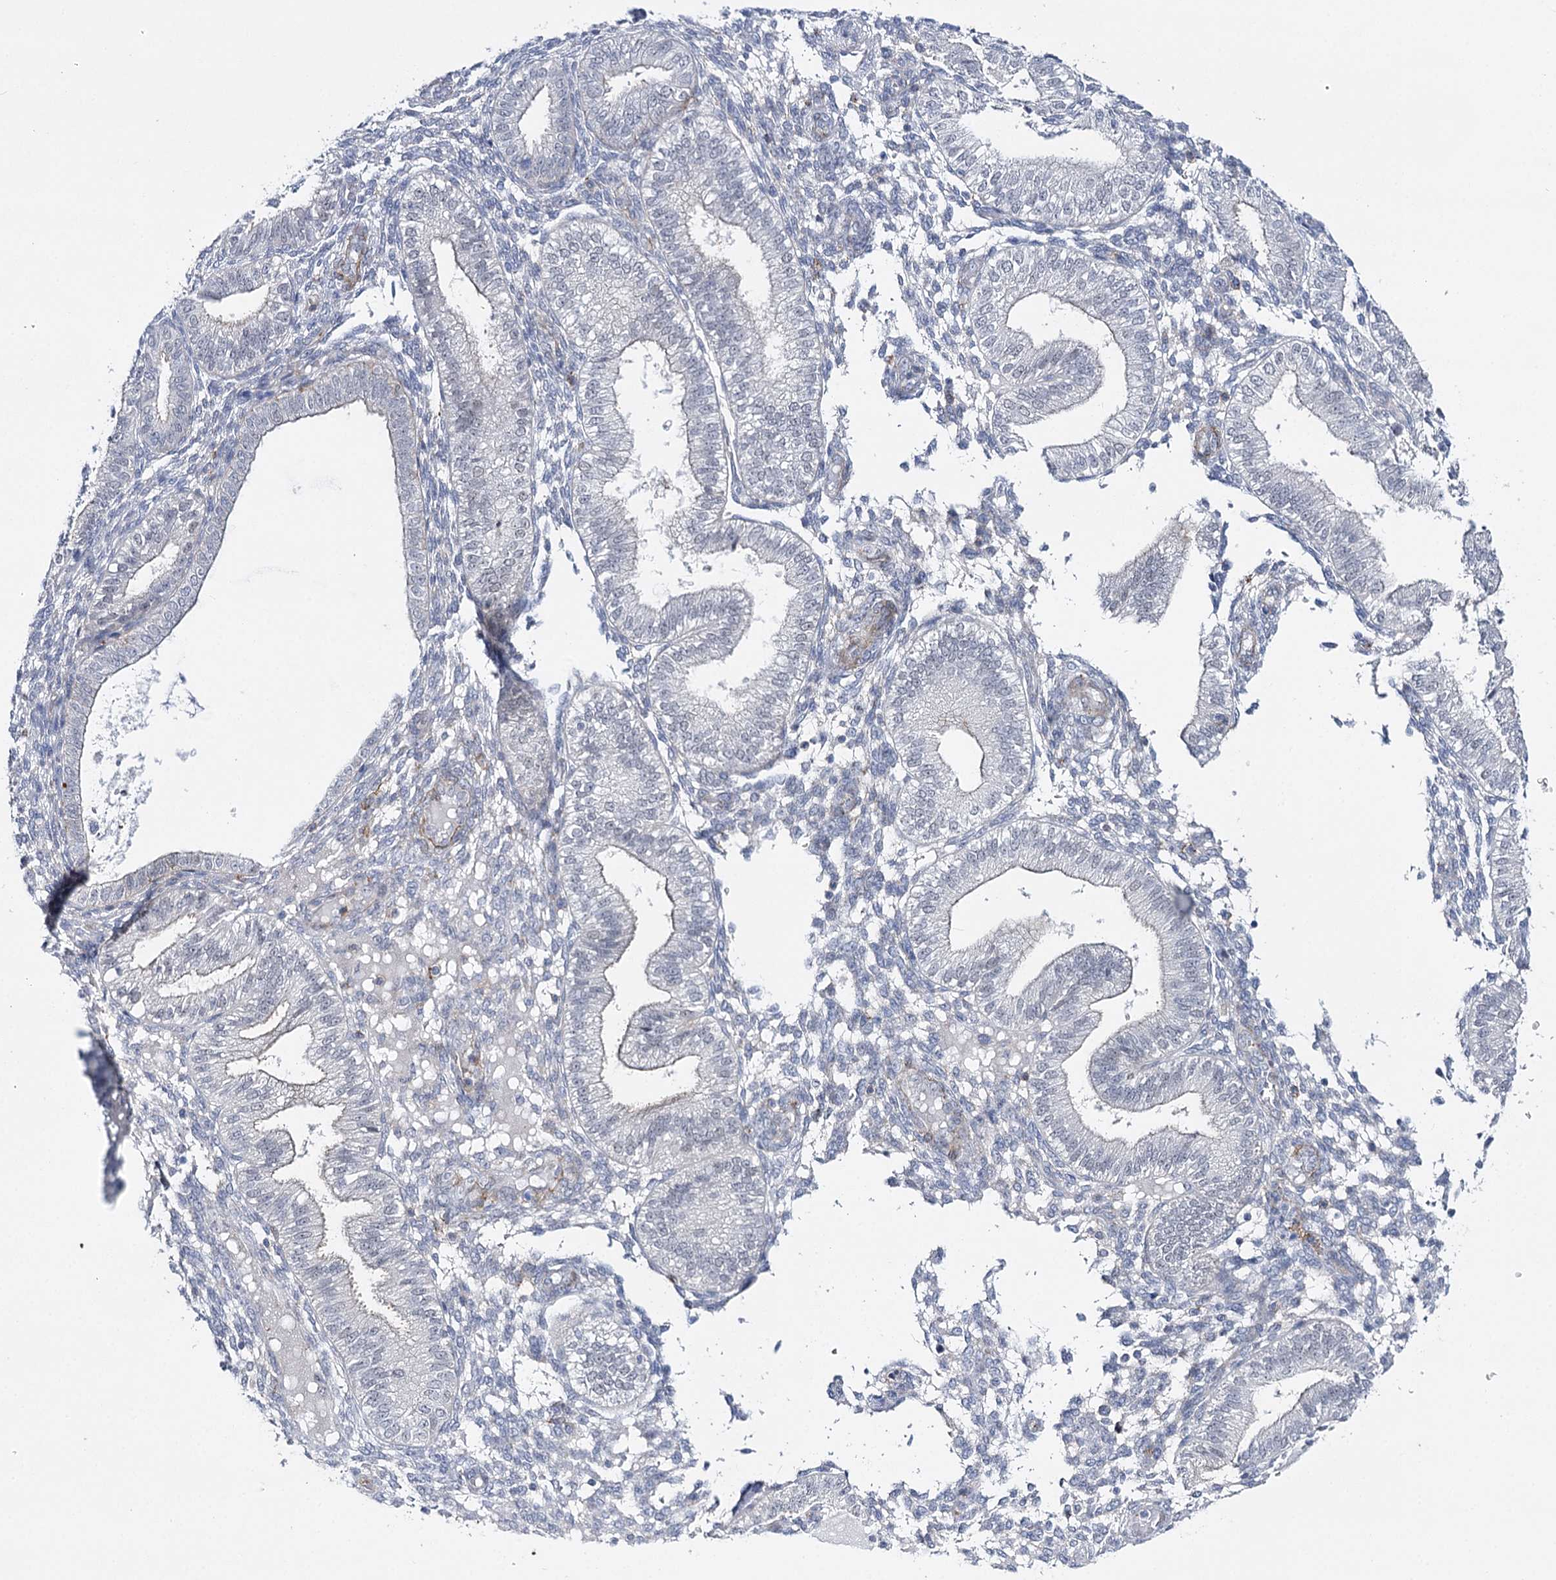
{"staining": {"intensity": "negative", "quantity": "none", "location": "none"}, "tissue": "endometrium", "cell_type": "Cells in endometrial stroma", "image_type": "normal", "snomed": [{"axis": "morphology", "description": "Normal tissue, NOS"}, {"axis": "topography", "description": "Endometrium"}], "caption": "Image shows no protein positivity in cells in endometrial stroma of benign endometrium.", "gene": "AGXT2", "patient": {"sex": "female", "age": 39}}